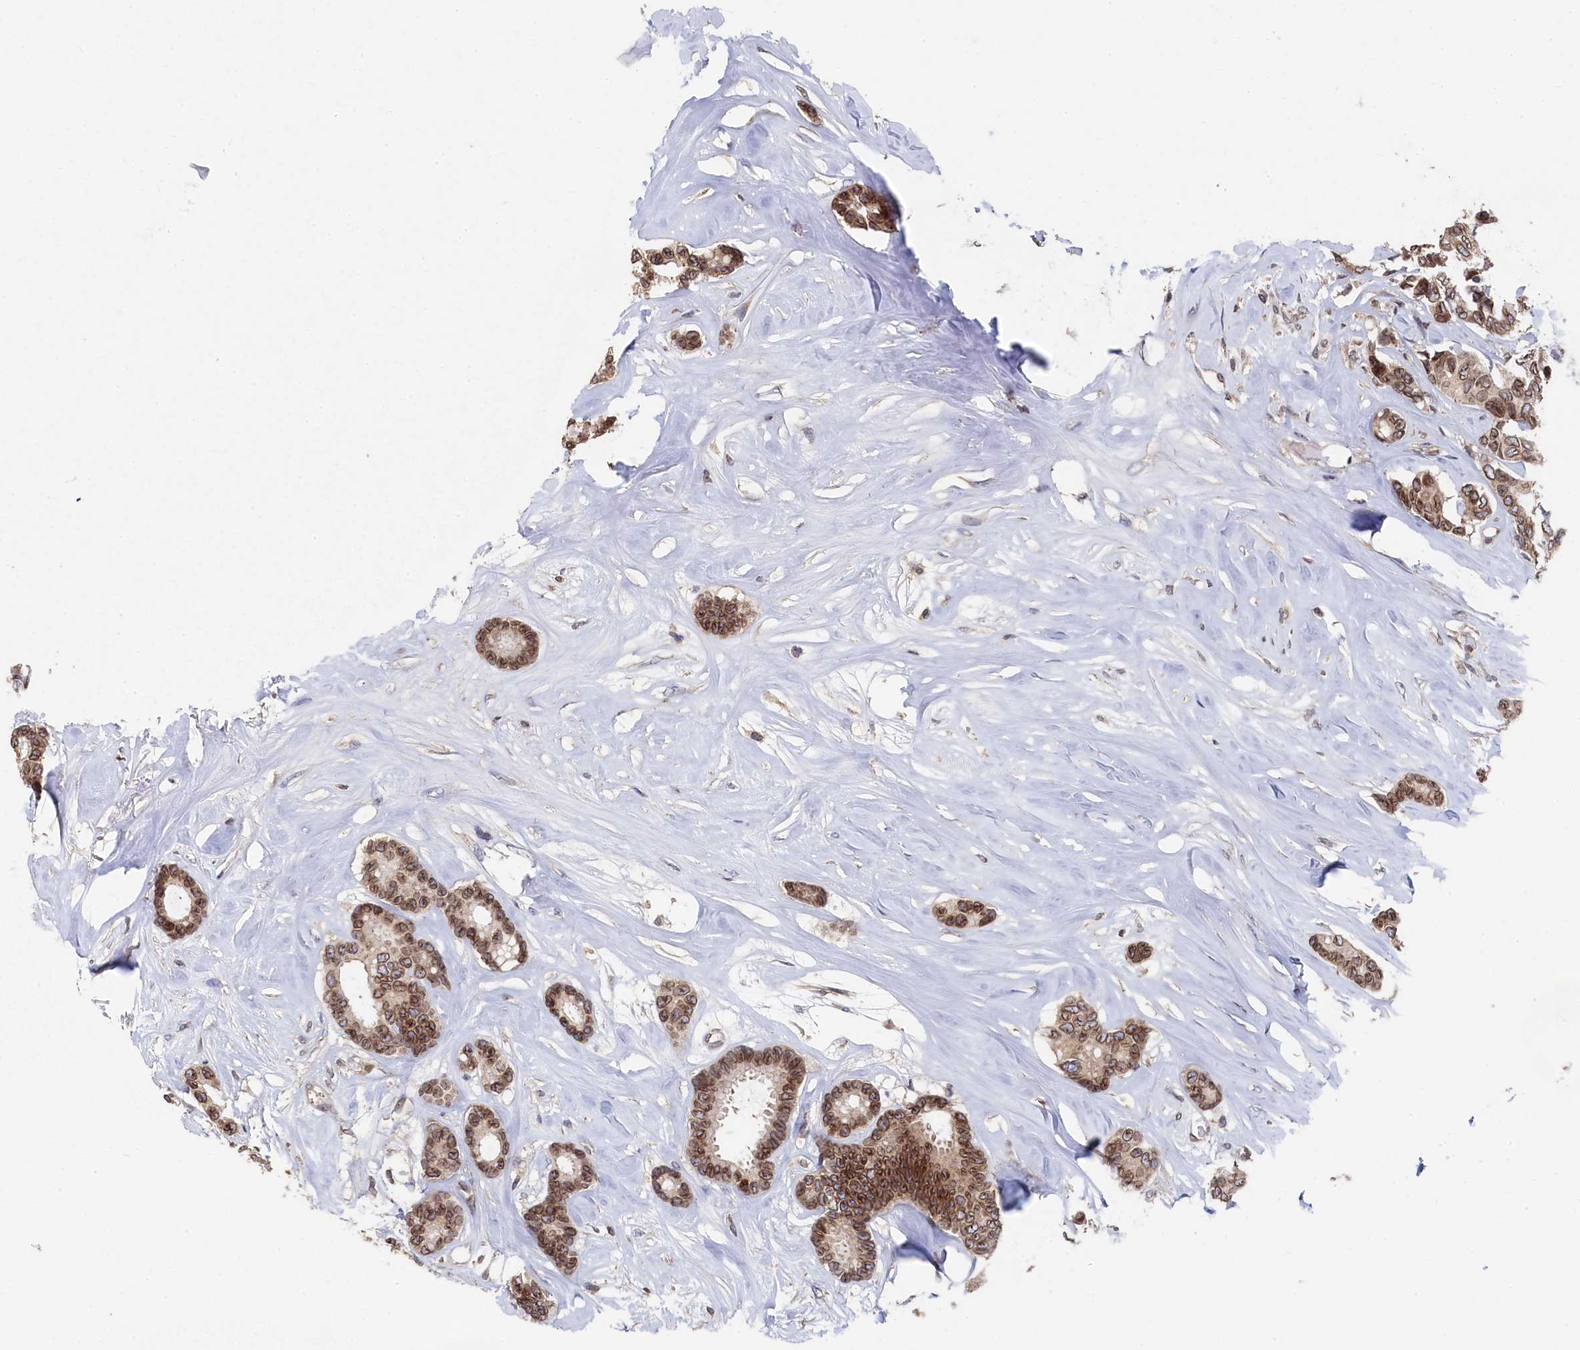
{"staining": {"intensity": "moderate", "quantity": ">75%", "location": "cytoplasmic/membranous,nuclear"}, "tissue": "breast cancer", "cell_type": "Tumor cells", "image_type": "cancer", "snomed": [{"axis": "morphology", "description": "Duct carcinoma"}, {"axis": "topography", "description": "Breast"}], "caption": "Immunohistochemistry (IHC) staining of intraductal carcinoma (breast), which shows medium levels of moderate cytoplasmic/membranous and nuclear staining in about >75% of tumor cells indicating moderate cytoplasmic/membranous and nuclear protein staining. The staining was performed using DAB (3,3'-diaminobenzidine) (brown) for protein detection and nuclei were counterstained in hematoxylin (blue).", "gene": "ANKEF1", "patient": {"sex": "female", "age": 87}}